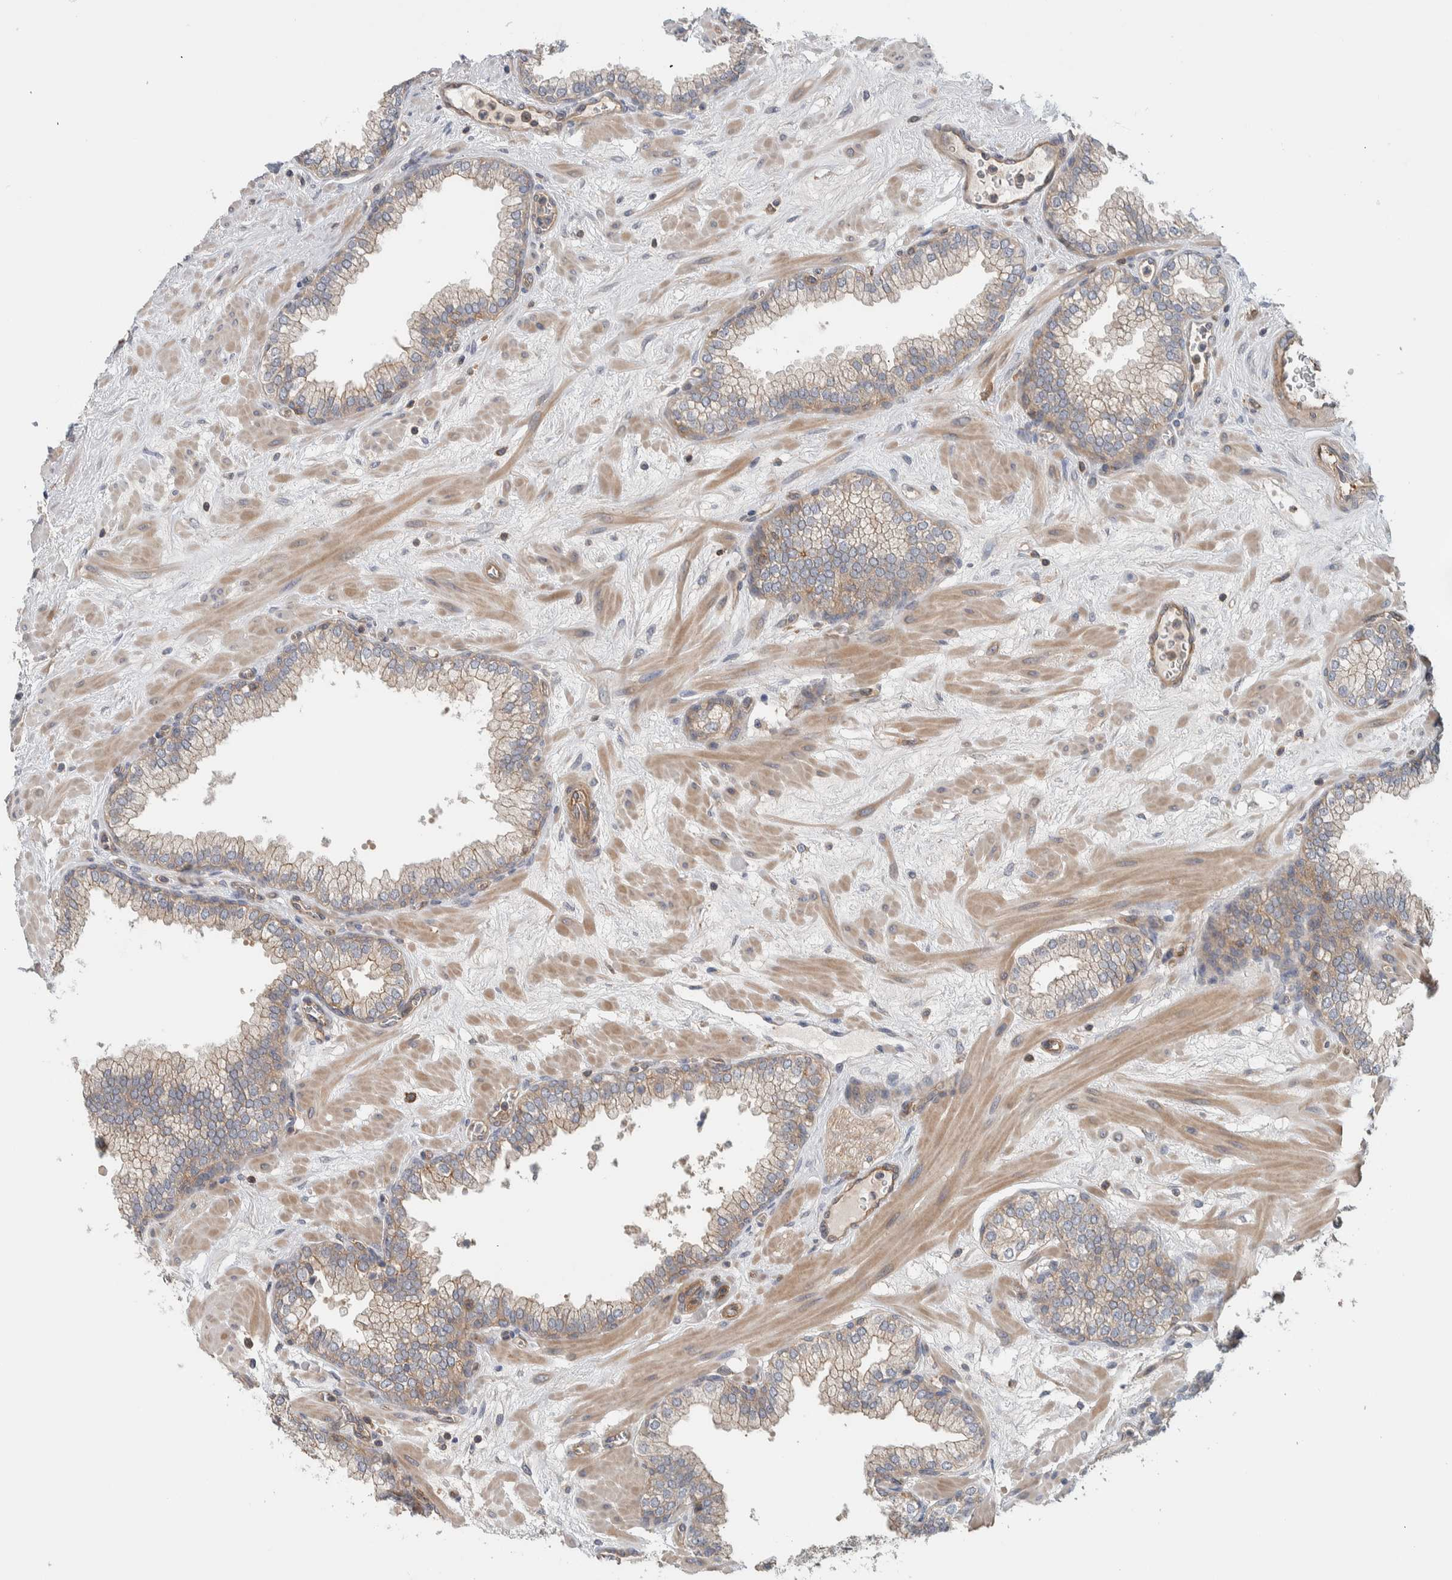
{"staining": {"intensity": "weak", "quantity": ">75%", "location": "cytoplasmic/membranous"}, "tissue": "prostate", "cell_type": "Glandular cells", "image_type": "normal", "snomed": [{"axis": "morphology", "description": "Normal tissue, NOS"}, {"axis": "morphology", "description": "Urothelial carcinoma, Low grade"}, {"axis": "topography", "description": "Urinary bladder"}, {"axis": "topography", "description": "Prostate"}], "caption": "Prostate stained with DAB IHC displays low levels of weak cytoplasmic/membranous expression in approximately >75% of glandular cells. The protein is stained brown, and the nuclei are stained in blue (DAB IHC with brightfield microscopy, high magnification).", "gene": "MPRIP", "patient": {"sex": "male", "age": 60}}